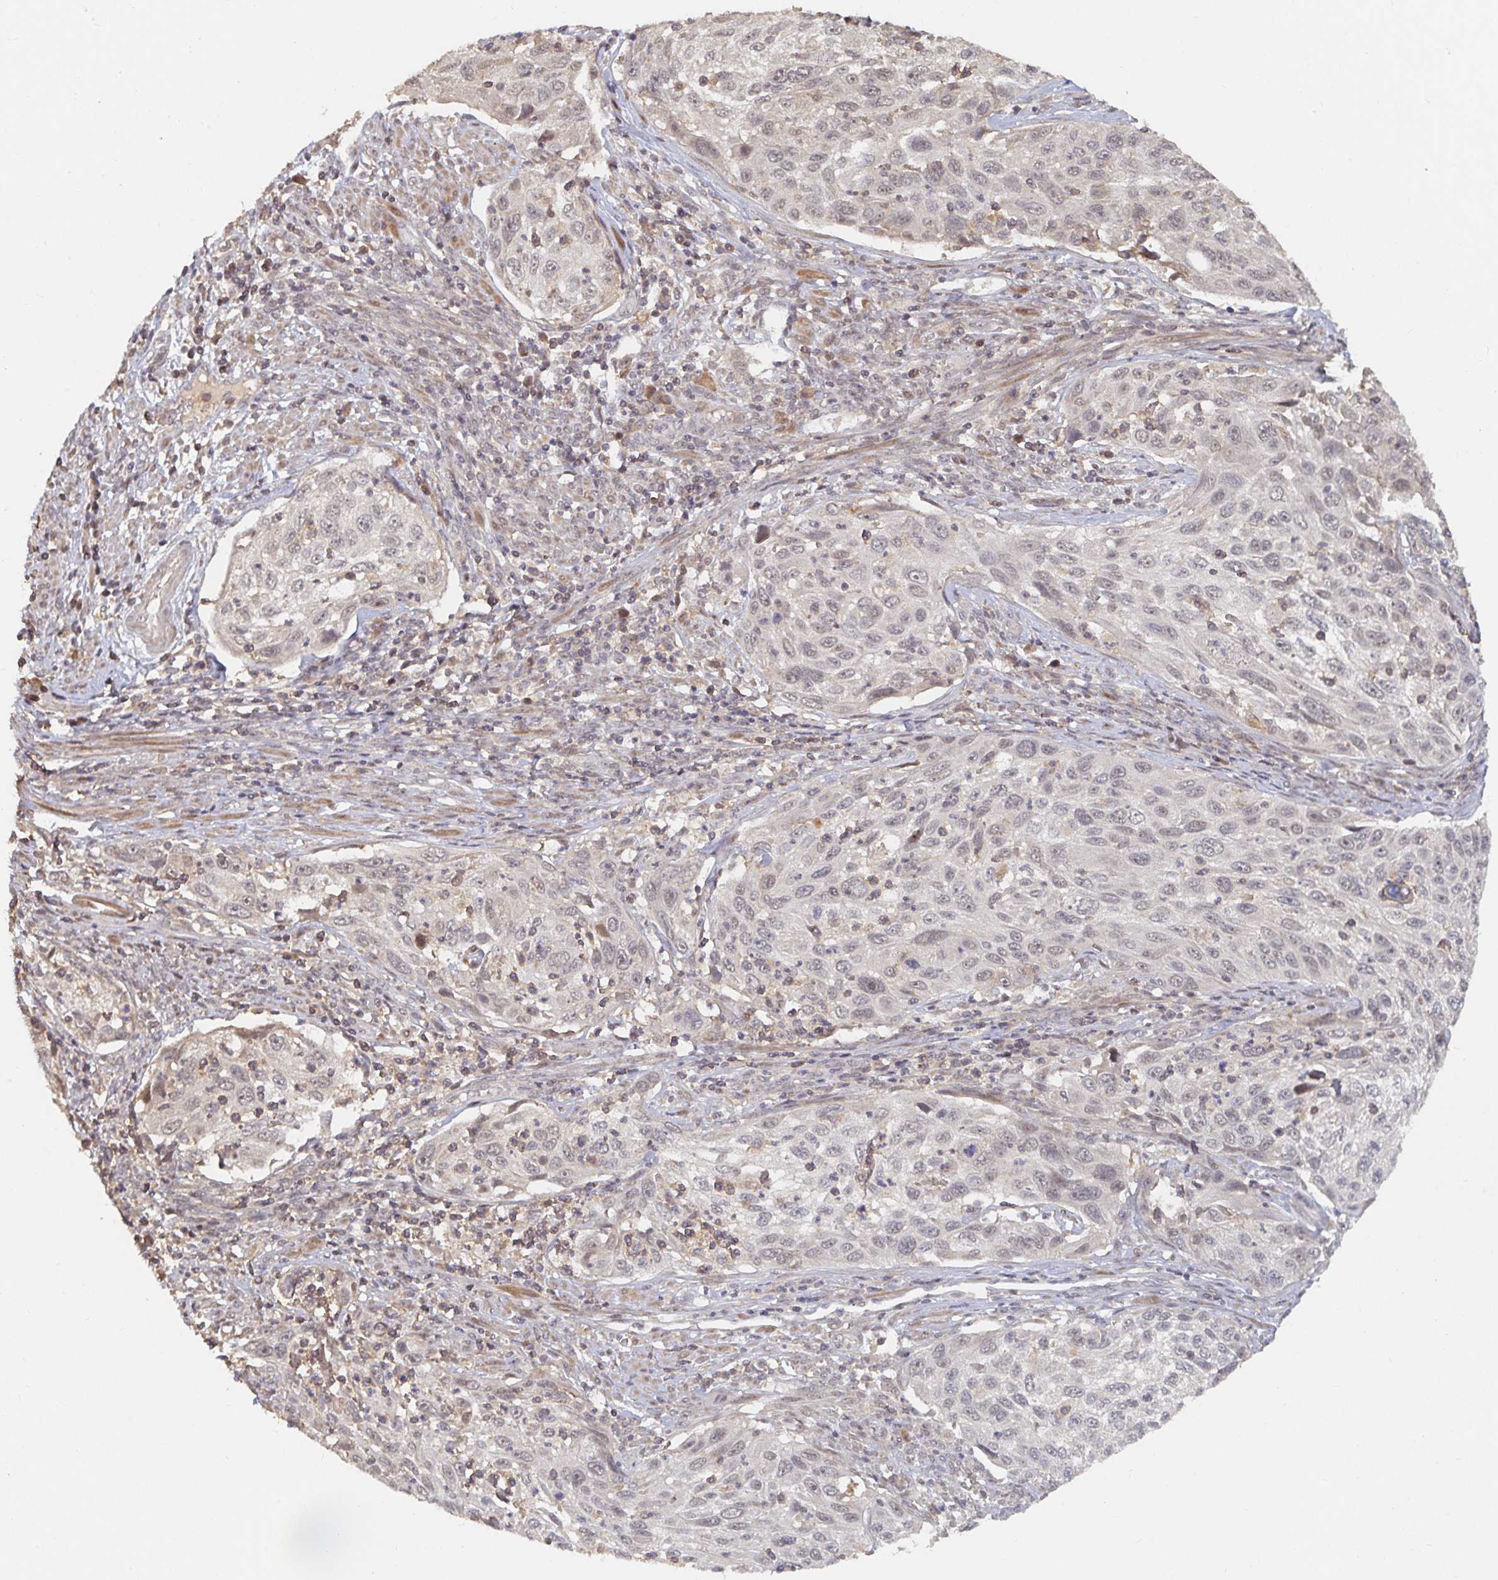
{"staining": {"intensity": "weak", "quantity": "25%-75%", "location": "nuclear"}, "tissue": "cervical cancer", "cell_type": "Tumor cells", "image_type": "cancer", "snomed": [{"axis": "morphology", "description": "Squamous cell carcinoma, NOS"}, {"axis": "topography", "description": "Cervix"}], "caption": "Weak nuclear staining for a protein is identified in approximately 25%-75% of tumor cells of cervical cancer (squamous cell carcinoma) using immunohistochemistry (IHC).", "gene": "LRP5", "patient": {"sex": "female", "age": 70}}